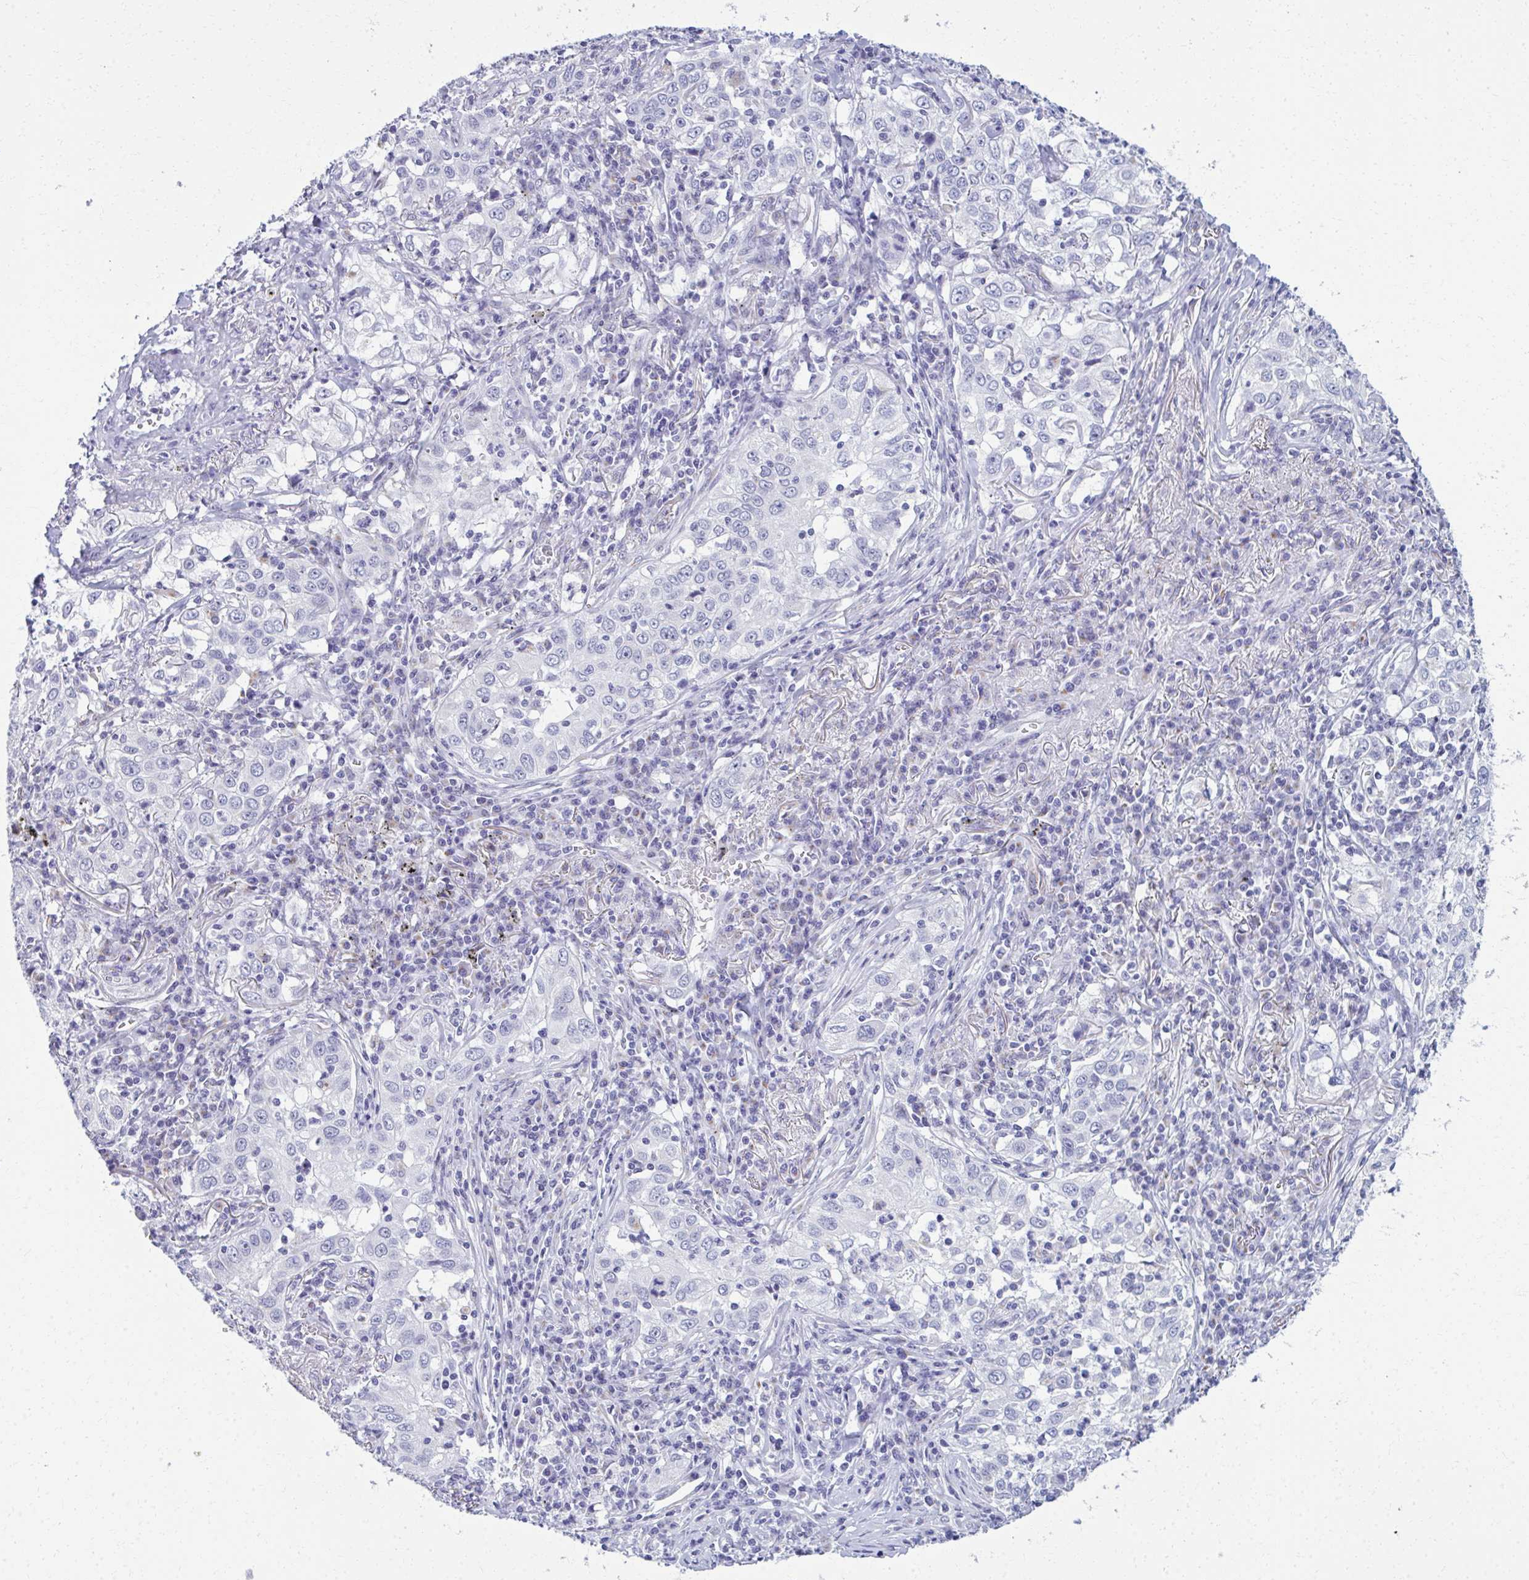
{"staining": {"intensity": "negative", "quantity": "none", "location": "none"}, "tissue": "lung cancer", "cell_type": "Tumor cells", "image_type": "cancer", "snomed": [{"axis": "morphology", "description": "Squamous cell carcinoma, NOS"}, {"axis": "topography", "description": "Lung"}], "caption": "Tumor cells are negative for brown protein staining in lung squamous cell carcinoma.", "gene": "SCLY", "patient": {"sex": "male", "age": 71}}